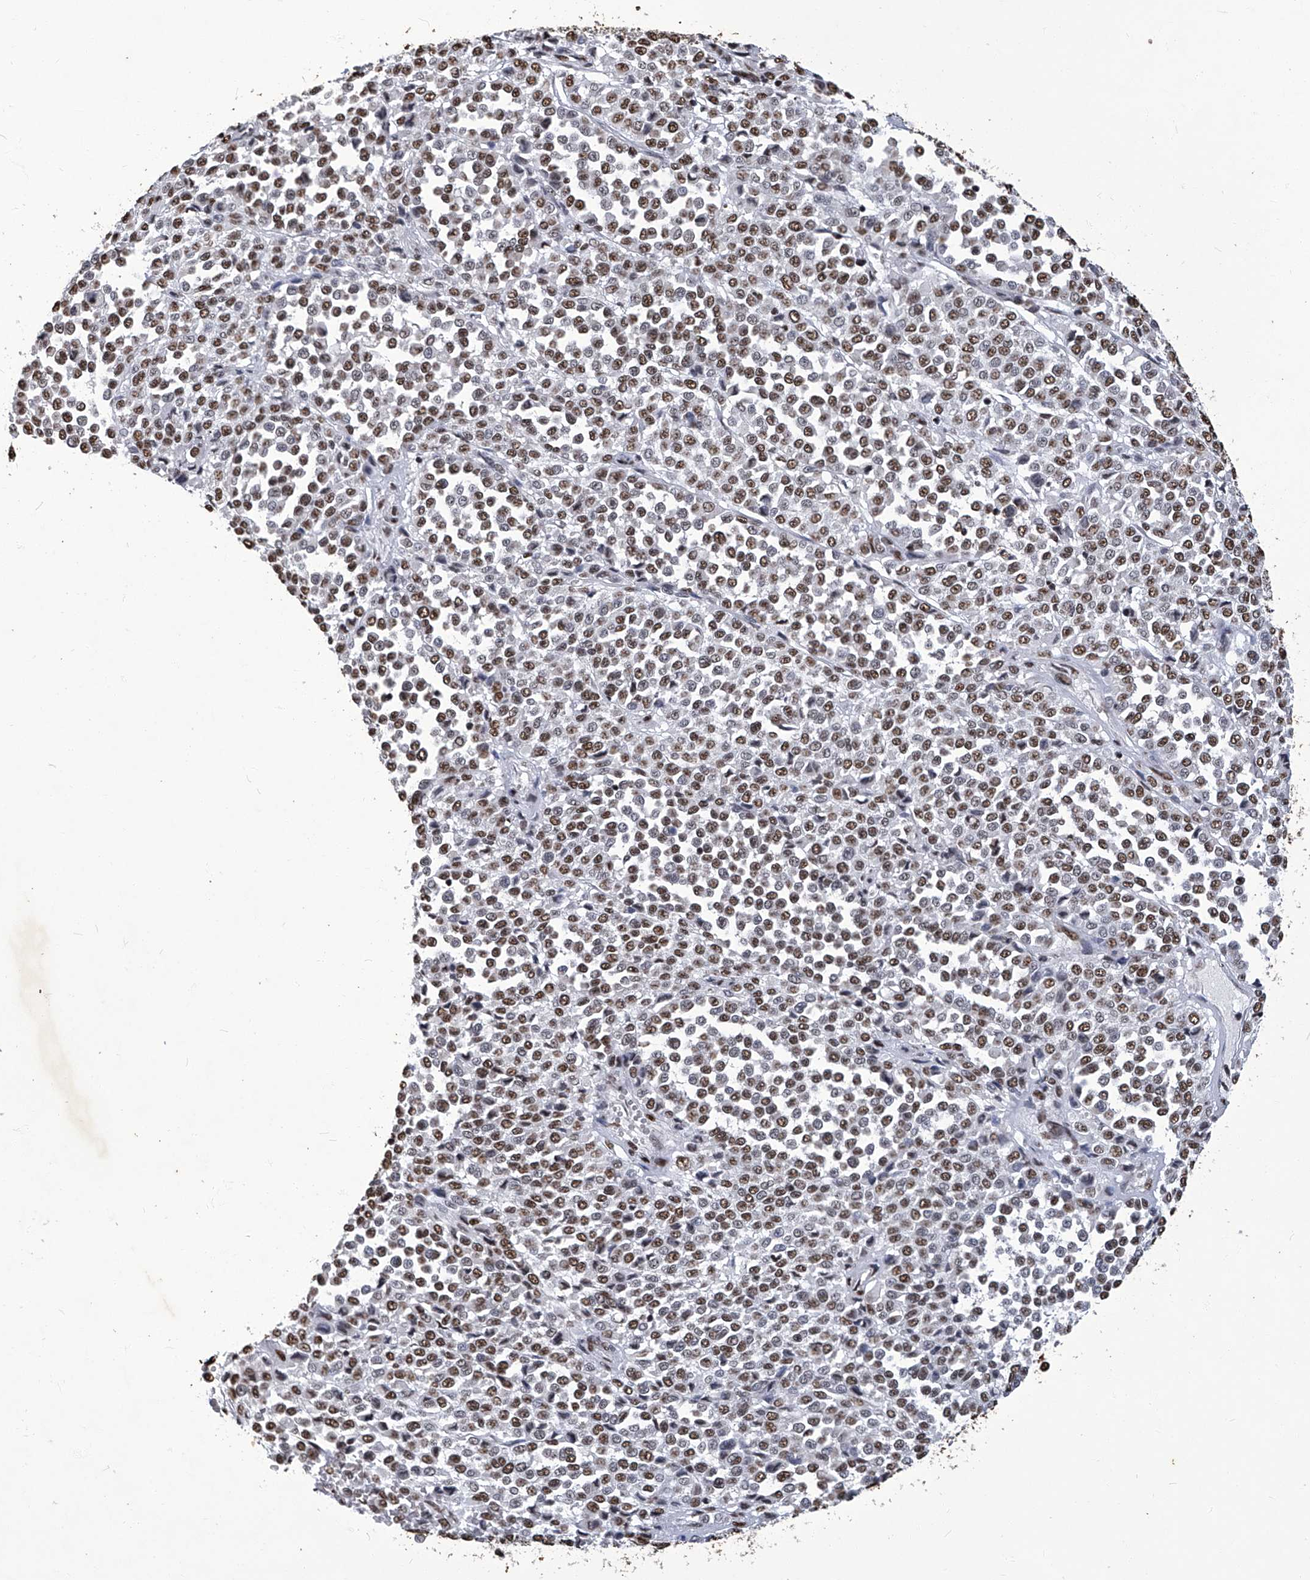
{"staining": {"intensity": "moderate", "quantity": ">75%", "location": "nuclear"}, "tissue": "melanoma", "cell_type": "Tumor cells", "image_type": "cancer", "snomed": [{"axis": "morphology", "description": "Malignant melanoma, Metastatic site"}, {"axis": "topography", "description": "Pancreas"}], "caption": "DAB (3,3'-diaminobenzidine) immunohistochemical staining of human melanoma demonstrates moderate nuclear protein staining in approximately >75% of tumor cells.", "gene": "HBP1", "patient": {"sex": "female", "age": 30}}